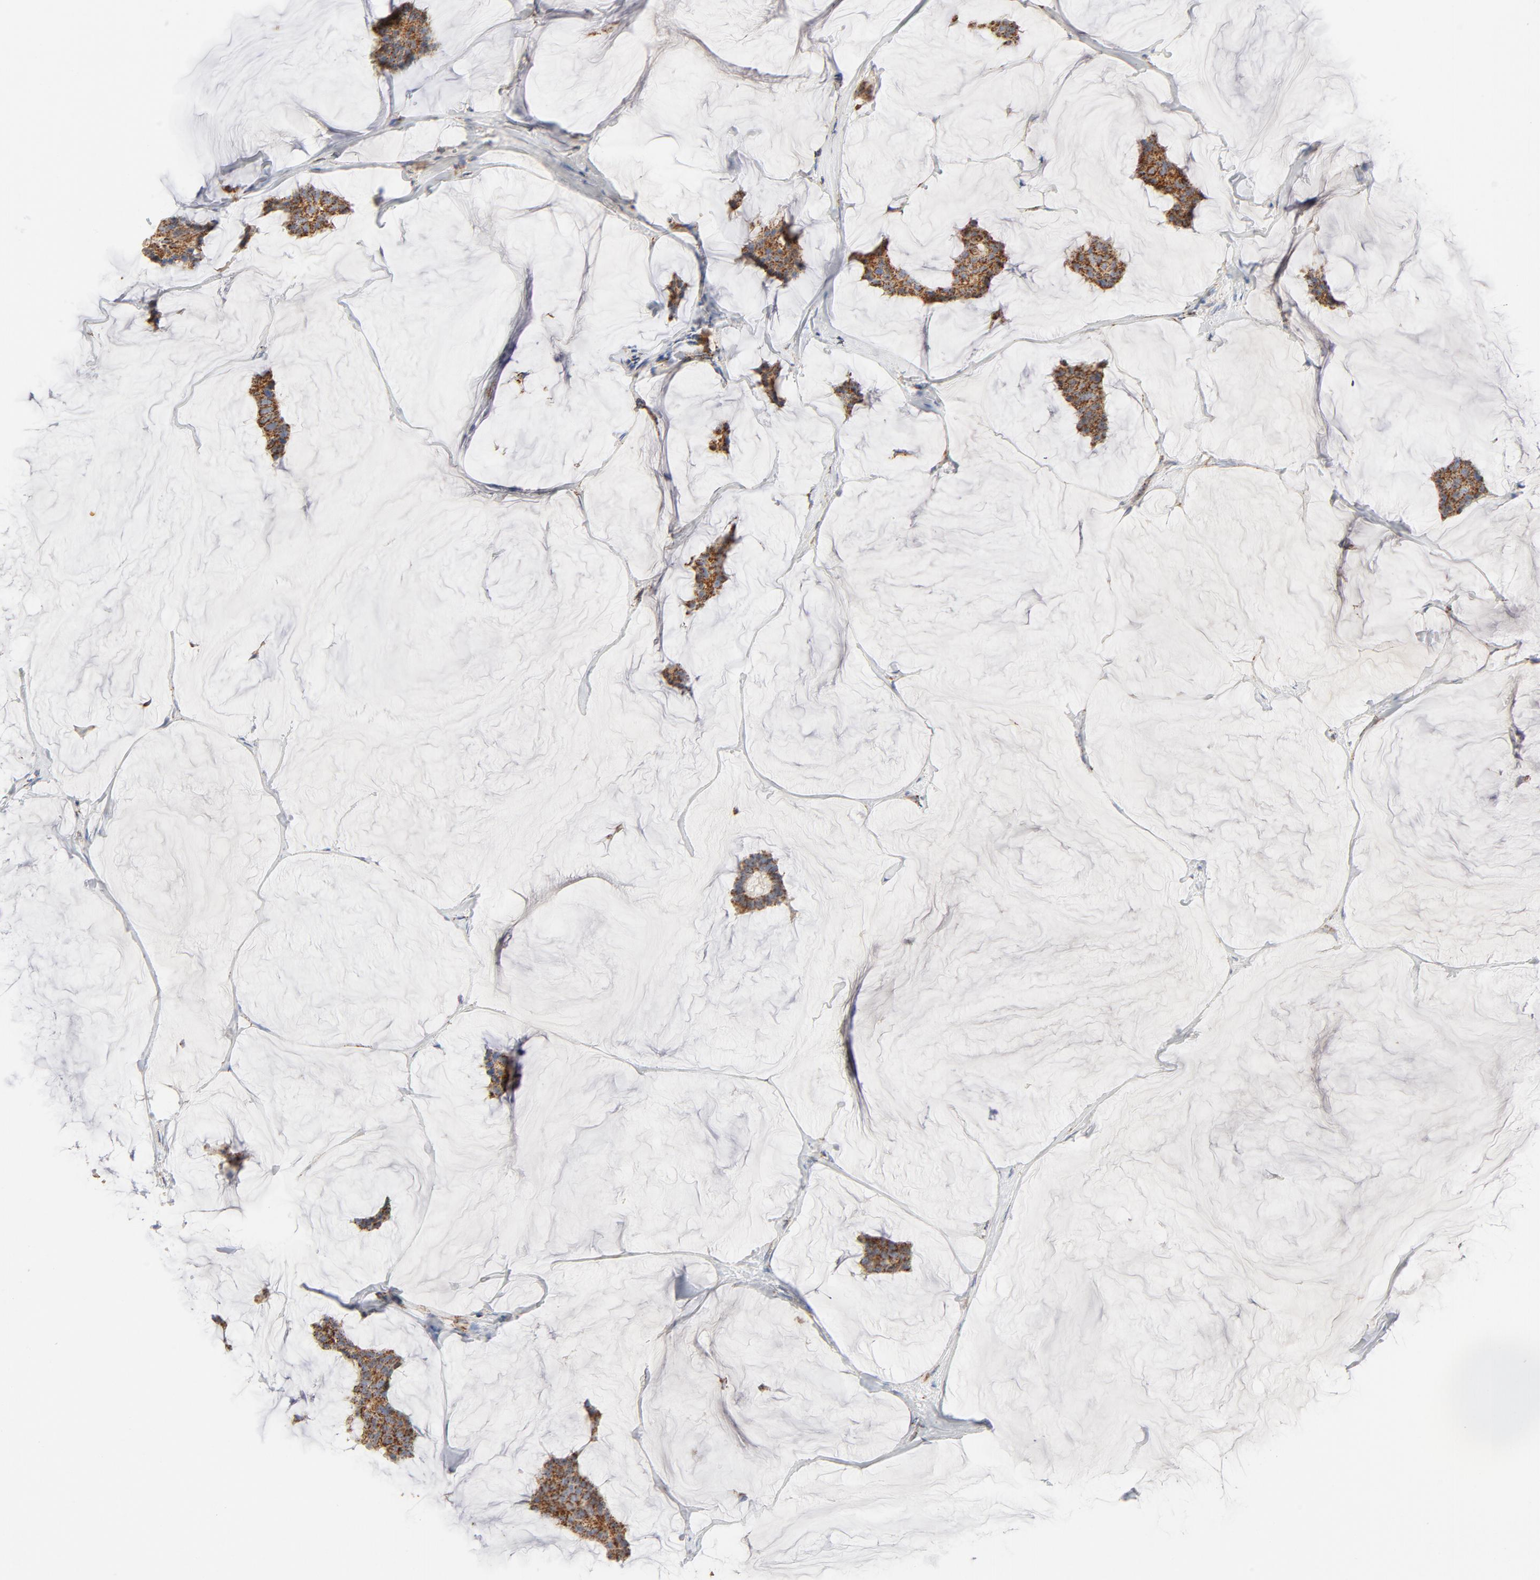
{"staining": {"intensity": "strong", "quantity": ">75%", "location": "cytoplasmic/membranous"}, "tissue": "breast cancer", "cell_type": "Tumor cells", "image_type": "cancer", "snomed": [{"axis": "morphology", "description": "Duct carcinoma"}, {"axis": "topography", "description": "Breast"}], "caption": "Immunohistochemical staining of breast intraductal carcinoma demonstrates high levels of strong cytoplasmic/membranous staining in approximately >75% of tumor cells.", "gene": "PCNX4", "patient": {"sex": "female", "age": 93}}